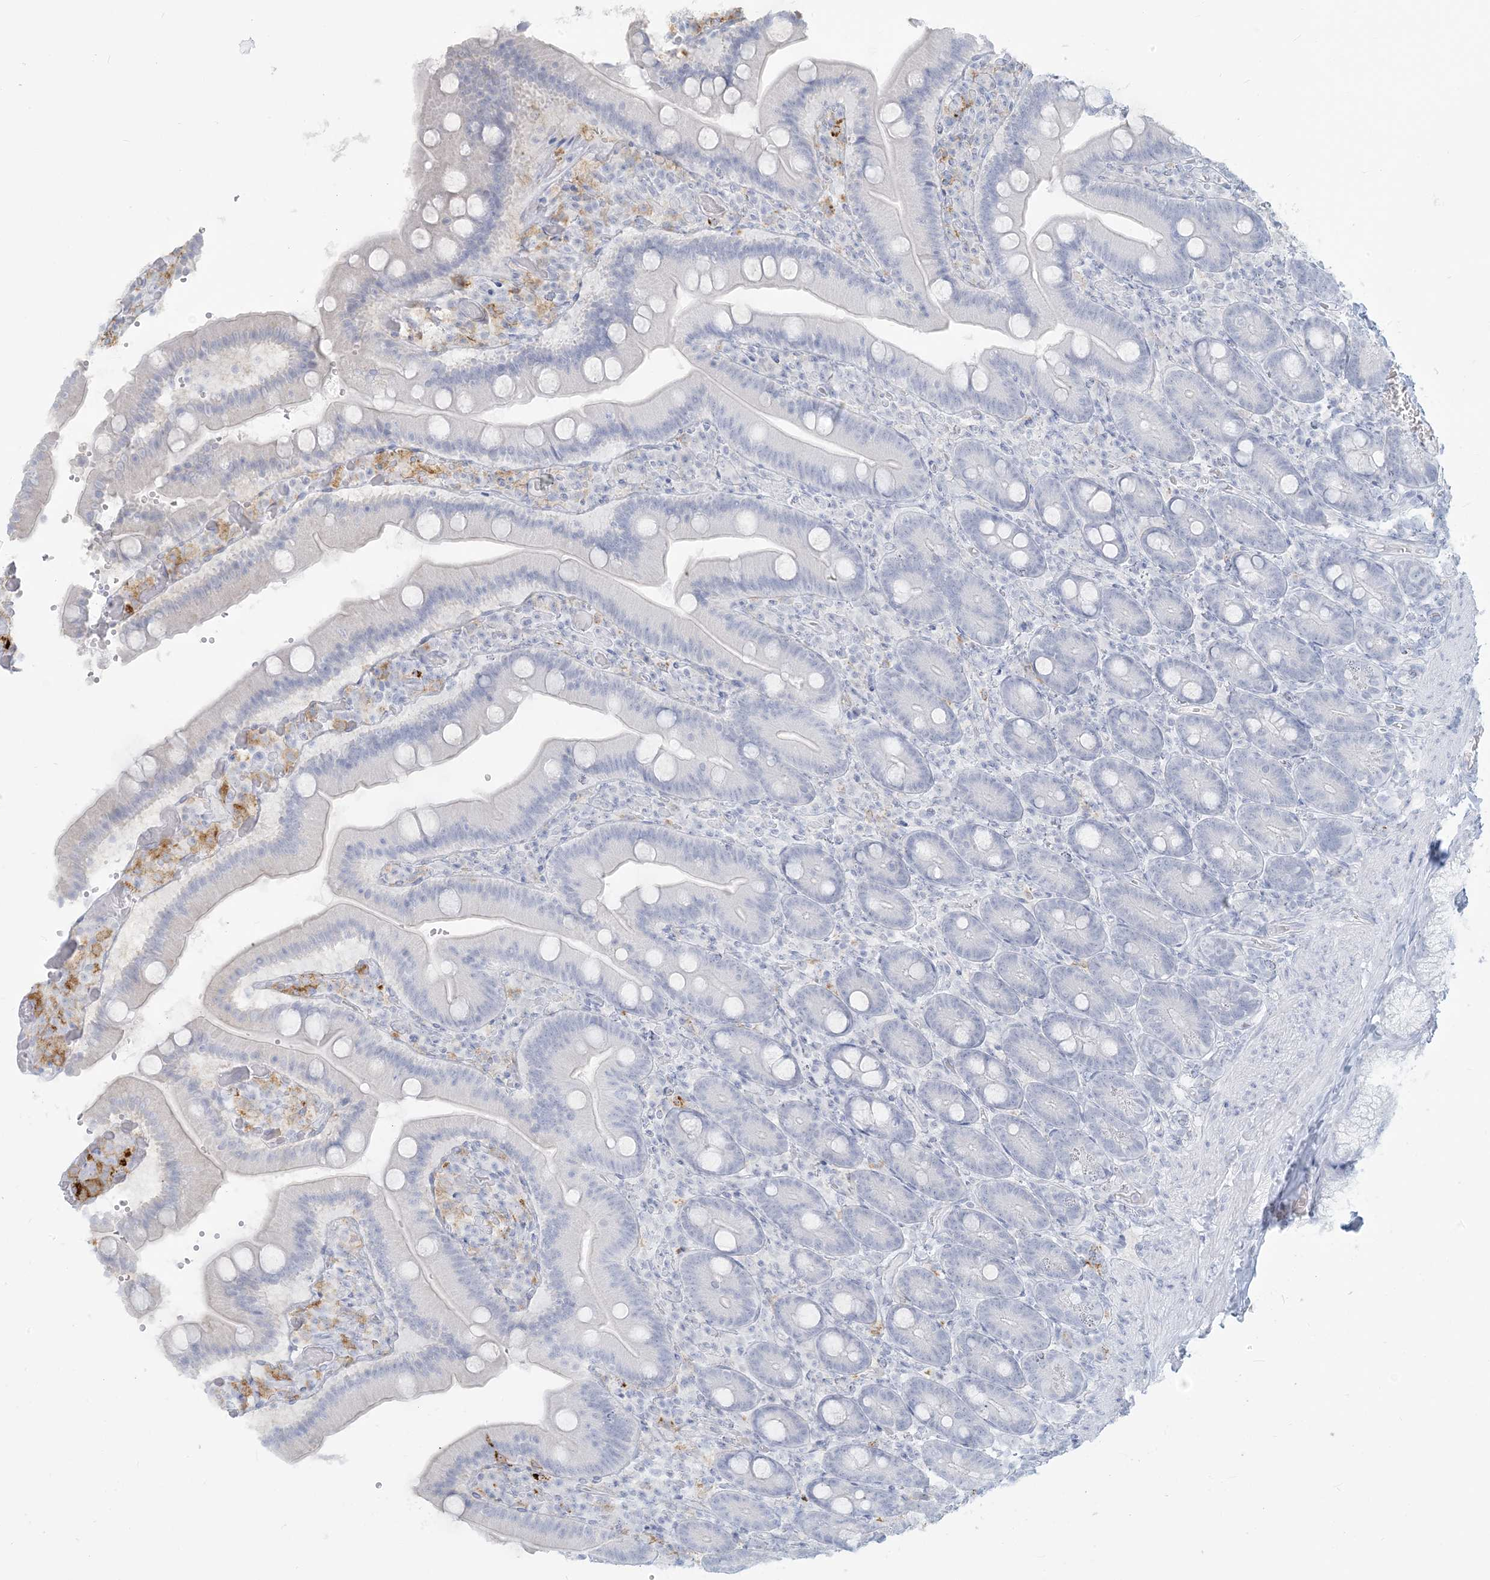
{"staining": {"intensity": "negative", "quantity": "none", "location": "none"}, "tissue": "duodenum", "cell_type": "Glandular cells", "image_type": "normal", "snomed": [{"axis": "morphology", "description": "Normal tissue, NOS"}, {"axis": "topography", "description": "Duodenum"}], "caption": "DAB immunohistochemical staining of benign human duodenum reveals no significant positivity in glandular cells.", "gene": "HLA", "patient": {"sex": "female", "age": 62}}